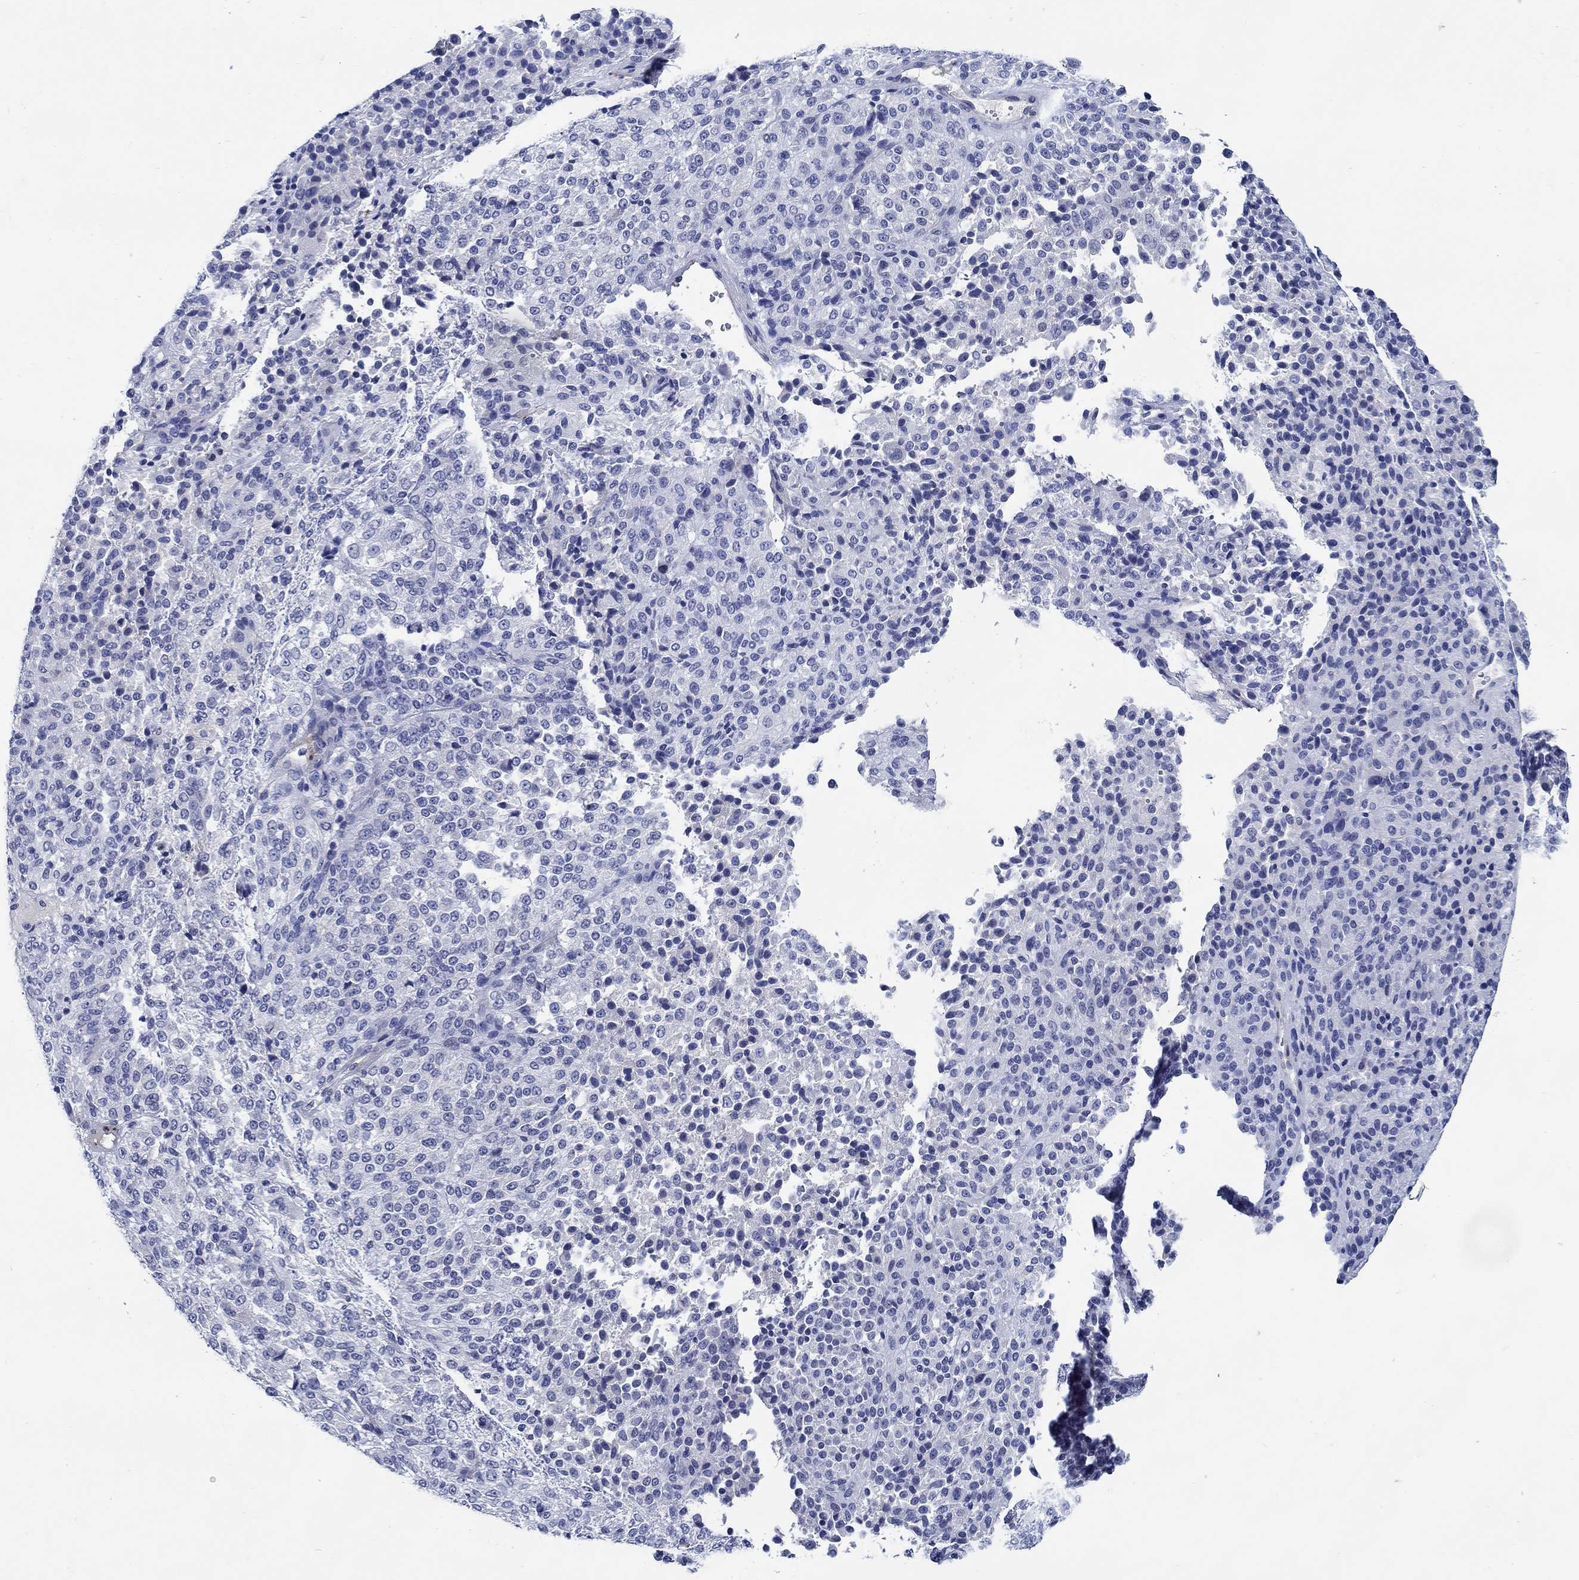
{"staining": {"intensity": "negative", "quantity": "none", "location": "none"}, "tissue": "melanoma", "cell_type": "Tumor cells", "image_type": "cancer", "snomed": [{"axis": "morphology", "description": "Malignant melanoma, Metastatic site"}, {"axis": "topography", "description": "Brain"}], "caption": "Malignant melanoma (metastatic site) stained for a protein using immunohistochemistry (IHC) reveals no expression tumor cells.", "gene": "MC2R", "patient": {"sex": "female", "age": 56}}